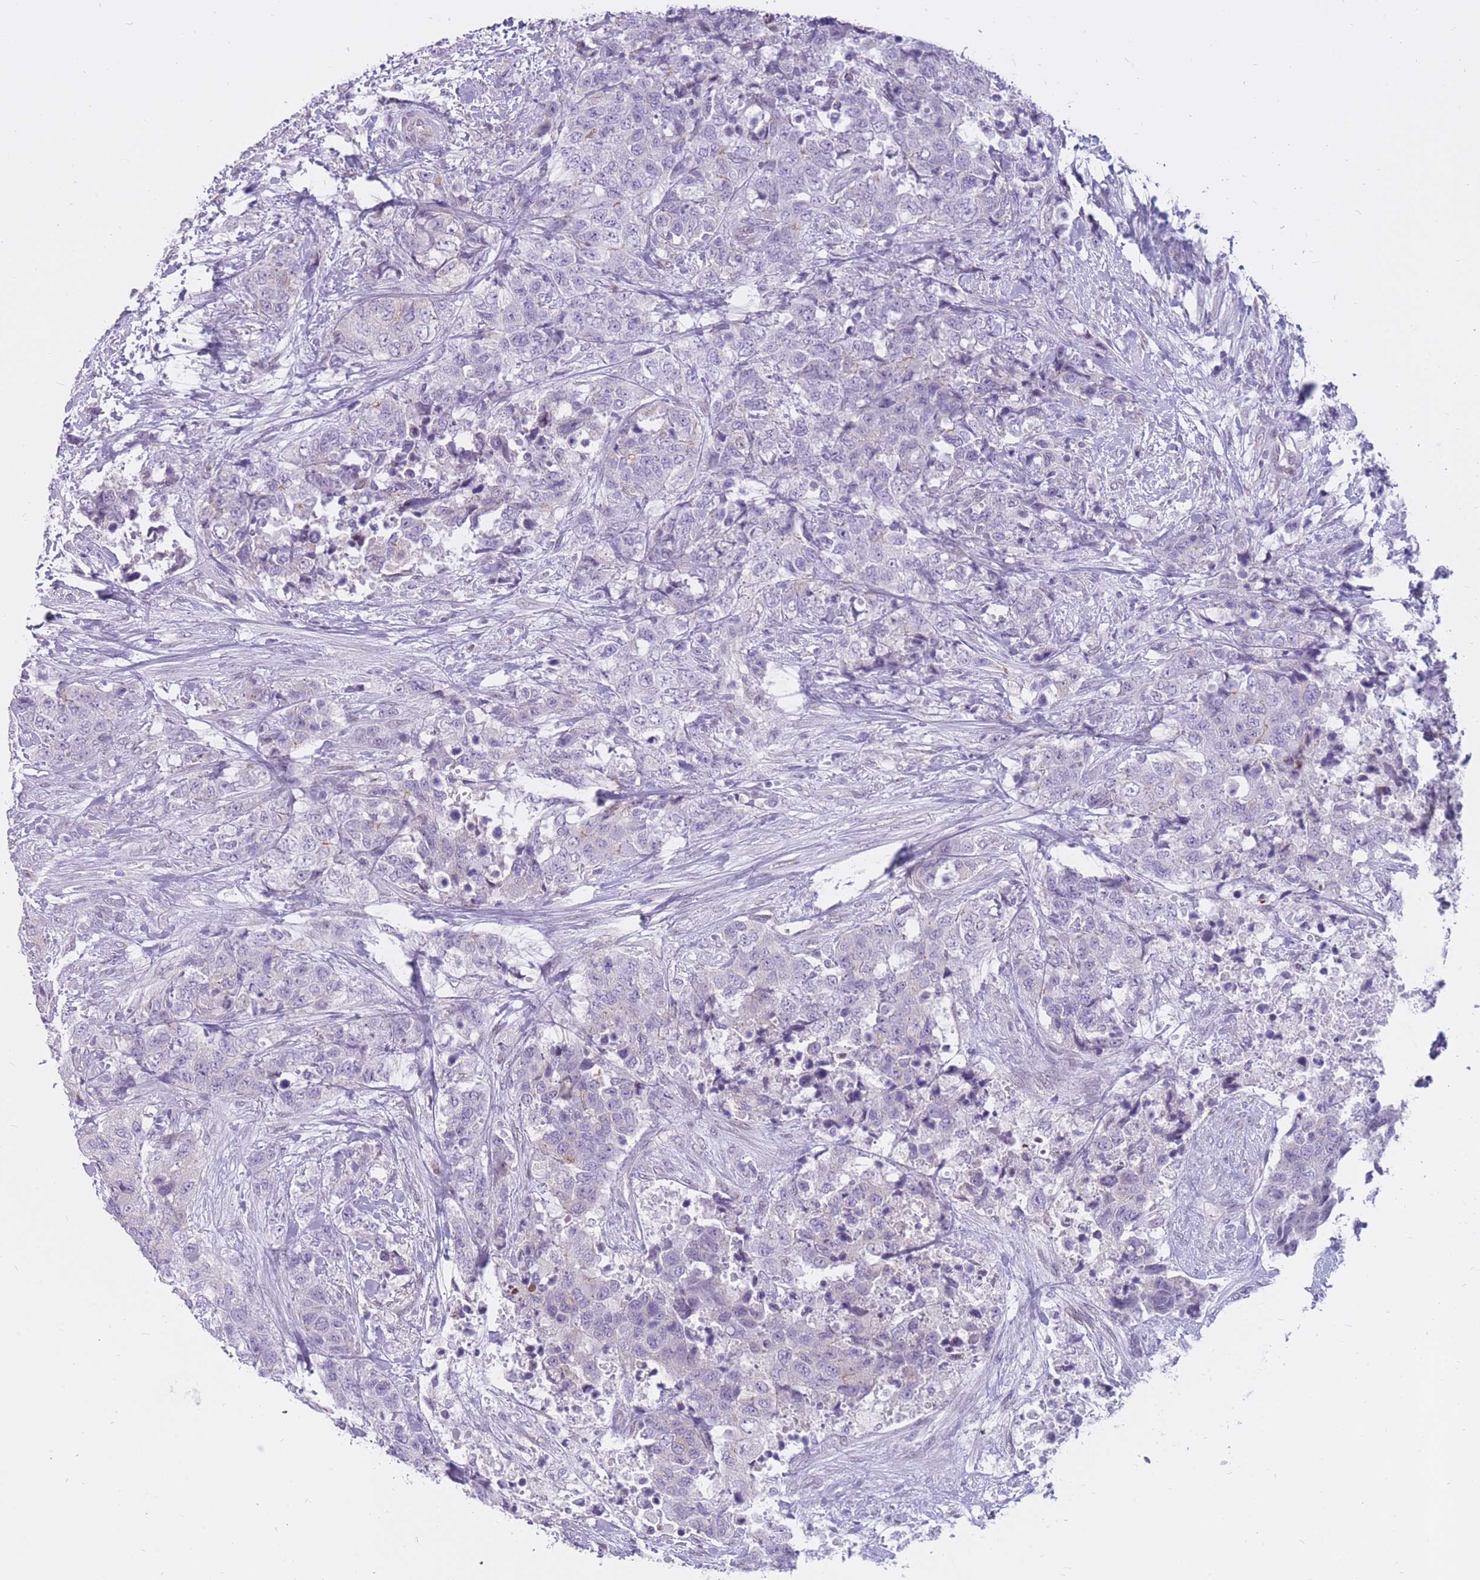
{"staining": {"intensity": "negative", "quantity": "none", "location": "none"}, "tissue": "urothelial cancer", "cell_type": "Tumor cells", "image_type": "cancer", "snomed": [{"axis": "morphology", "description": "Urothelial carcinoma, High grade"}, {"axis": "topography", "description": "Urinary bladder"}], "caption": "Urothelial carcinoma (high-grade) stained for a protein using immunohistochemistry displays no positivity tumor cells.", "gene": "HOOK2", "patient": {"sex": "female", "age": 78}}